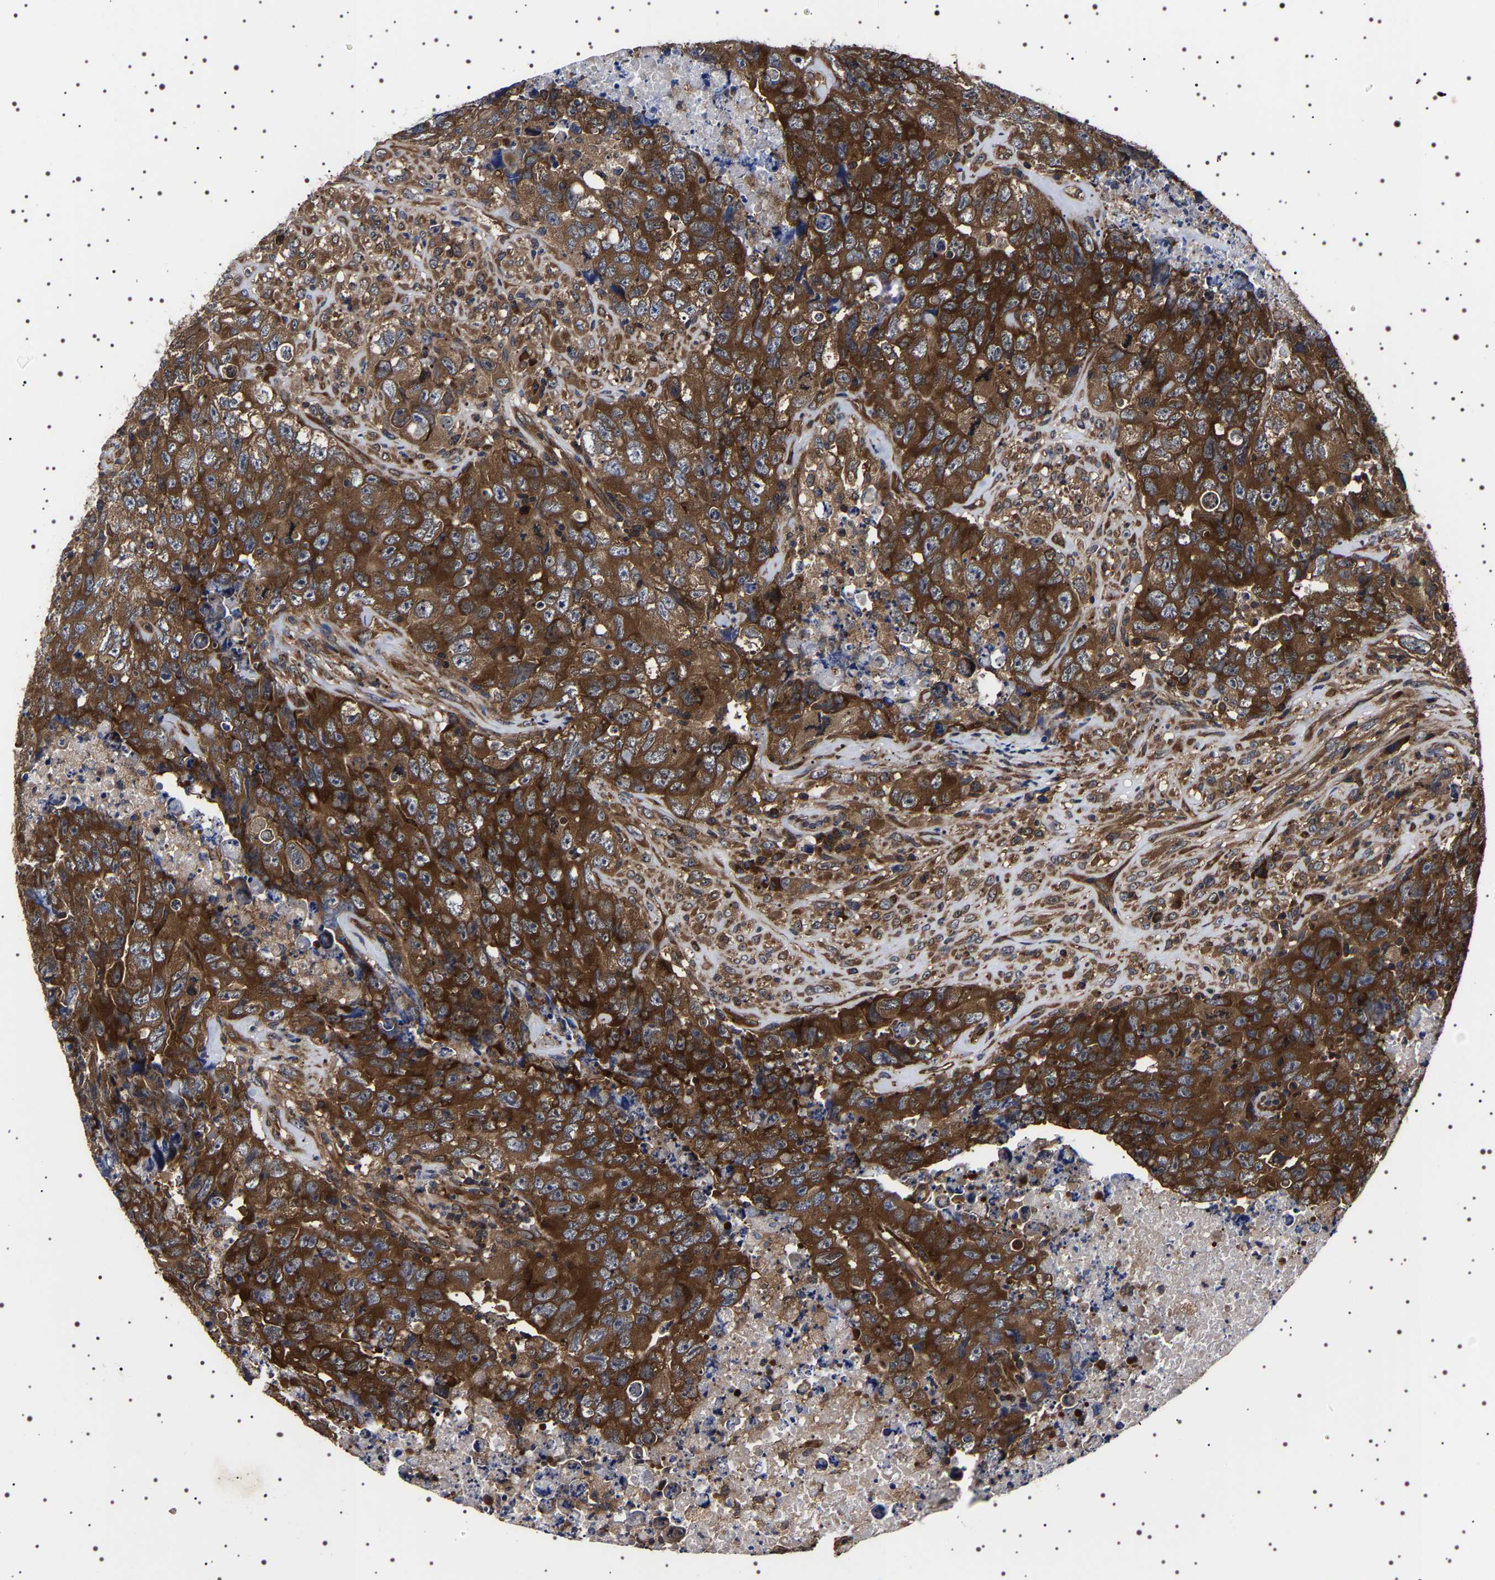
{"staining": {"intensity": "strong", "quantity": ">75%", "location": "cytoplasmic/membranous"}, "tissue": "testis cancer", "cell_type": "Tumor cells", "image_type": "cancer", "snomed": [{"axis": "morphology", "description": "Carcinoma, Embryonal, NOS"}, {"axis": "topography", "description": "Testis"}], "caption": "The histopathology image demonstrates staining of embryonal carcinoma (testis), revealing strong cytoplasmic/membranous protein expression (brown color) within tumor cells. The staining was performed using DAB (3,3'-diaminobenzidine) to visualize the protein expression in brown, while the nuclei were stained in blue with hematoxylin (Magnification: 20x).", "gene": "DARS1", "patient": {"sex": "male", "age": 32}}